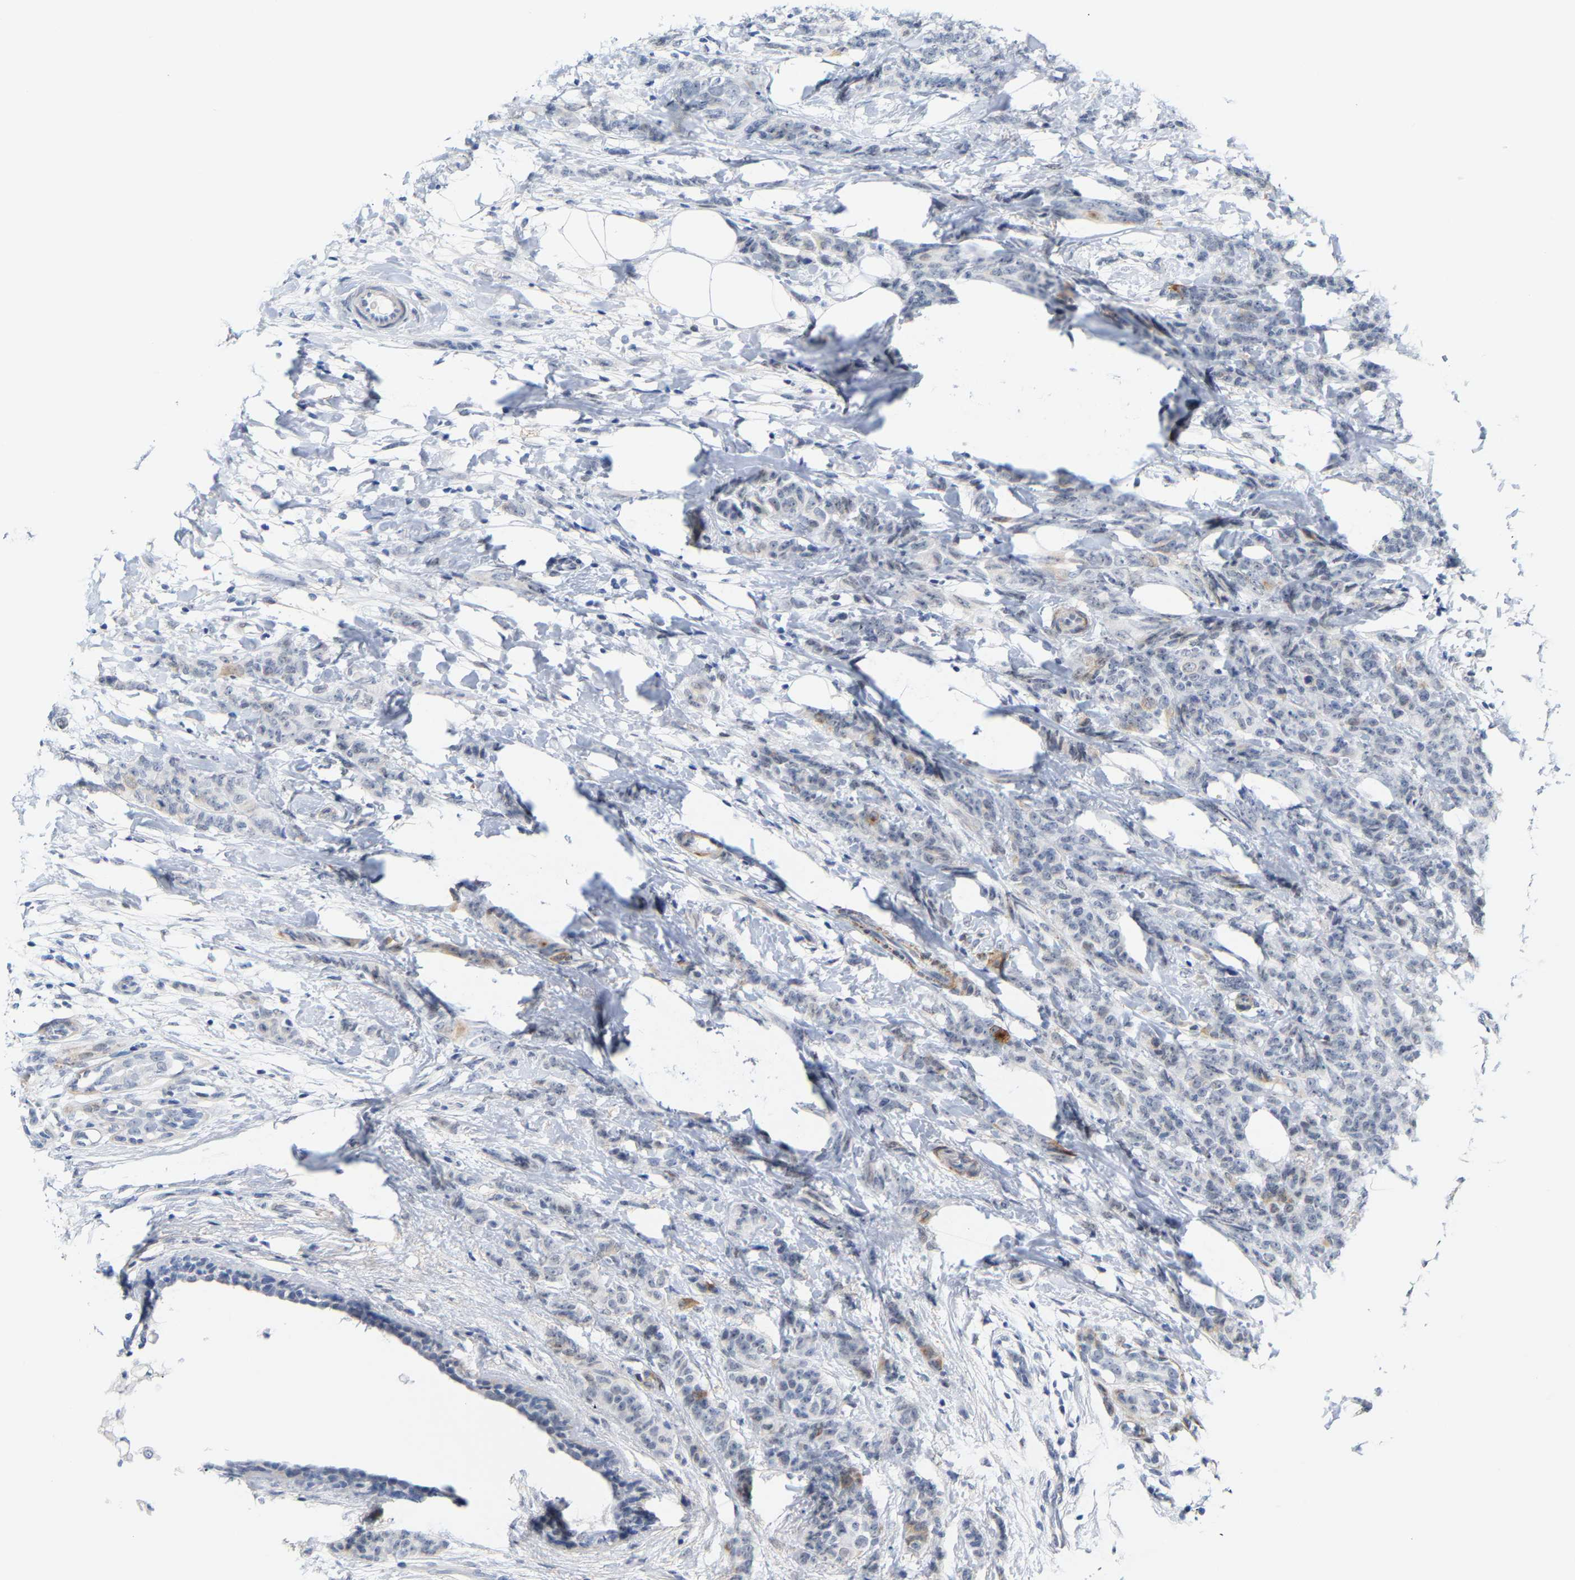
{"staining": {"intensity": "negative", "quantity": "none", "location": "none"}, "tissue": "breast cancer", "cell_type": "Tumor cells", "image_type": "cancer", "snomed": [{"axis": "morphology", "description": "Normal tissue, NOS"}, {"axis": "morphology", "description": "Duct carcinoma"}, {"axis": "topography", "description": "Breast"}], "caption": "Breast cancer stained for a protein using IHC exhibits no expression tumor cells.", "gene": "FAM180A", "patient": {"sex": "female", "age": 40}}